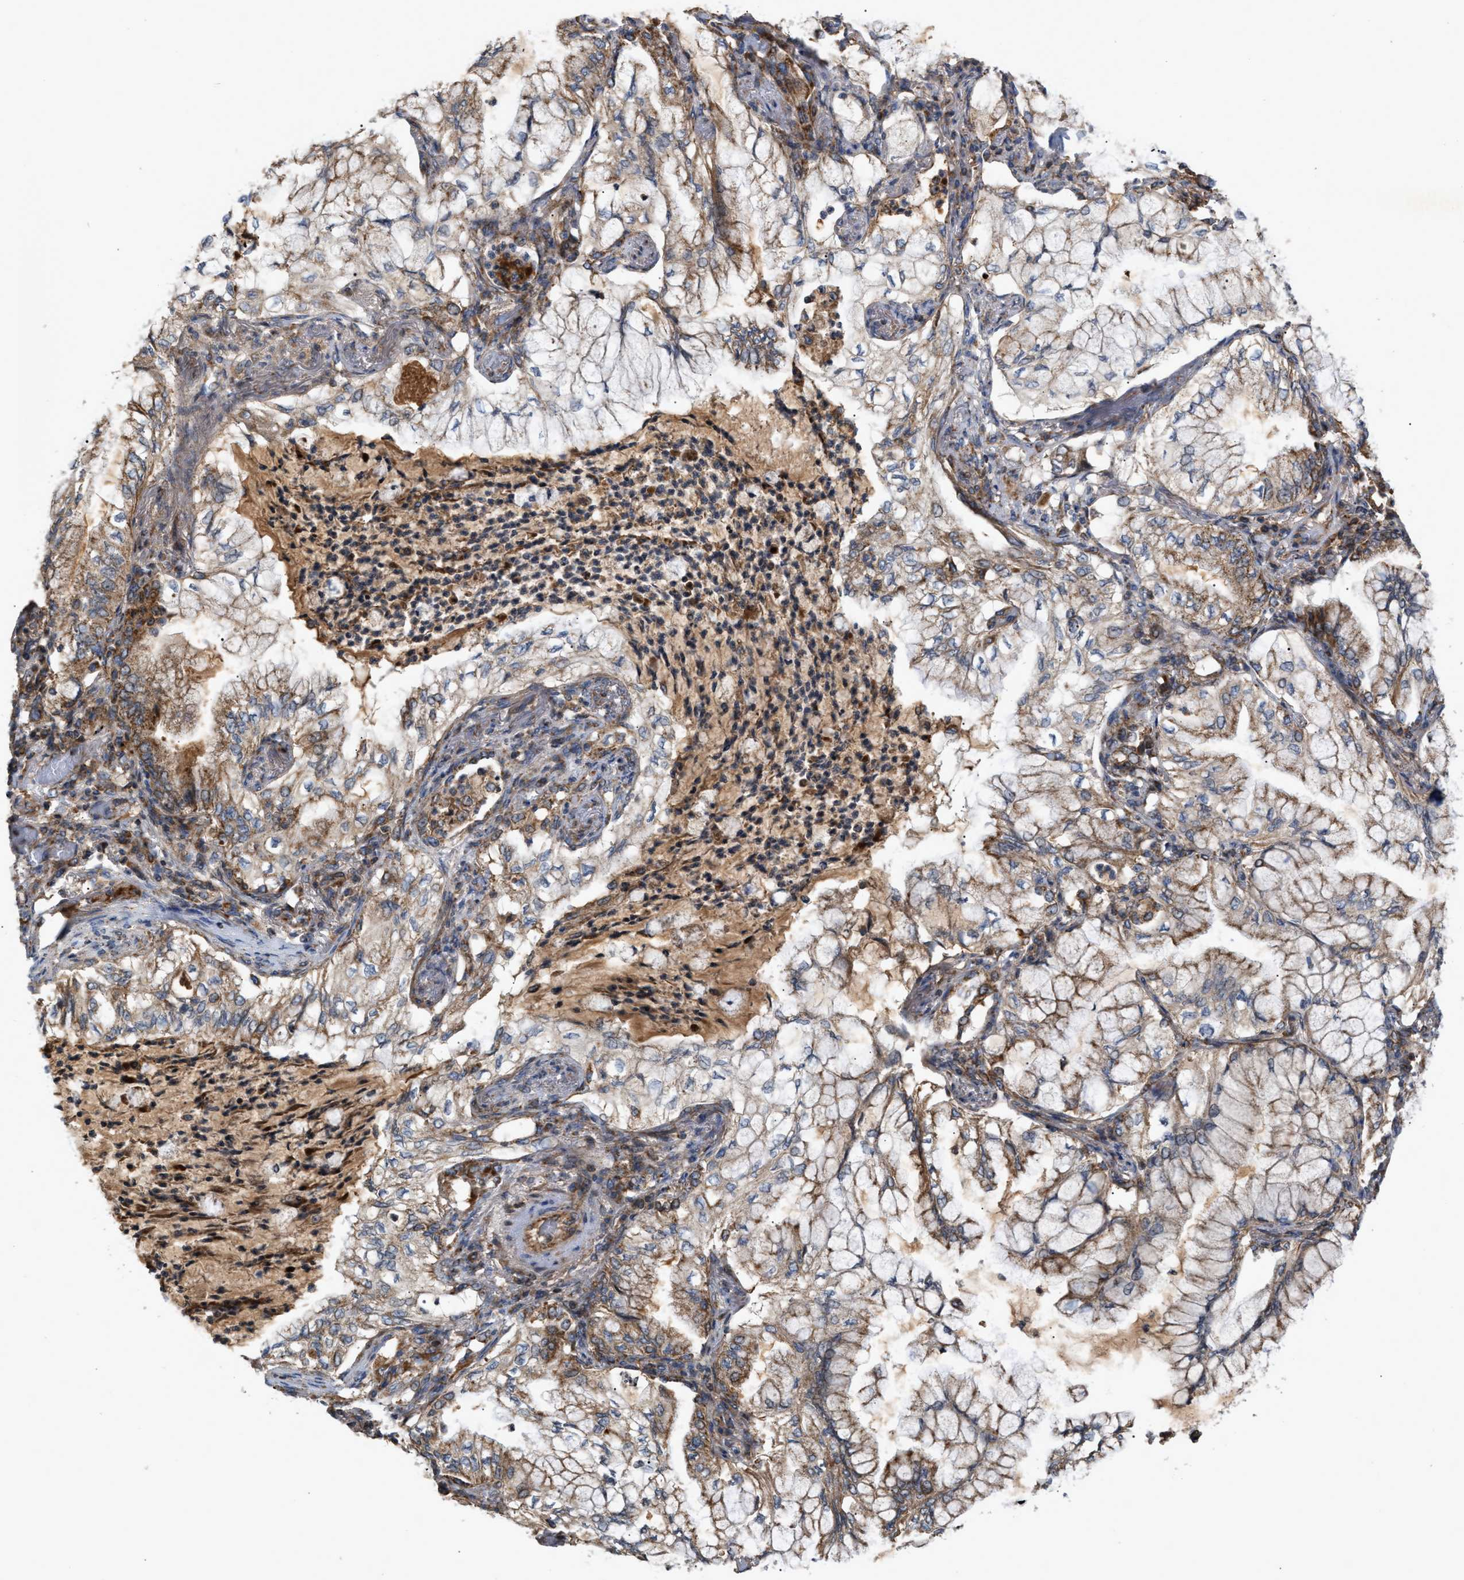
{"staining": {"intensity": "moderate", "quantity": ">75%", "location": "cytoplasmic/membranous"}, "tissue": "lung cancer", "cell_type": "Tumor cells", "image_type": "cancer", "snomed": [{"axis": "morphology", "description": "Adenocarcinoma, NOS"}, {"axis": "topography", "description": "Lung"}], "caption": "A high-resolution micrograph shows immunohistochemistry (IHC) staining of lung cancer, which exhibits moderate cytoplasmic/membranous expression in about >75% of tumor cells.", "gene": "TACO1", "patient": {"sex": "female", "age": 70}}